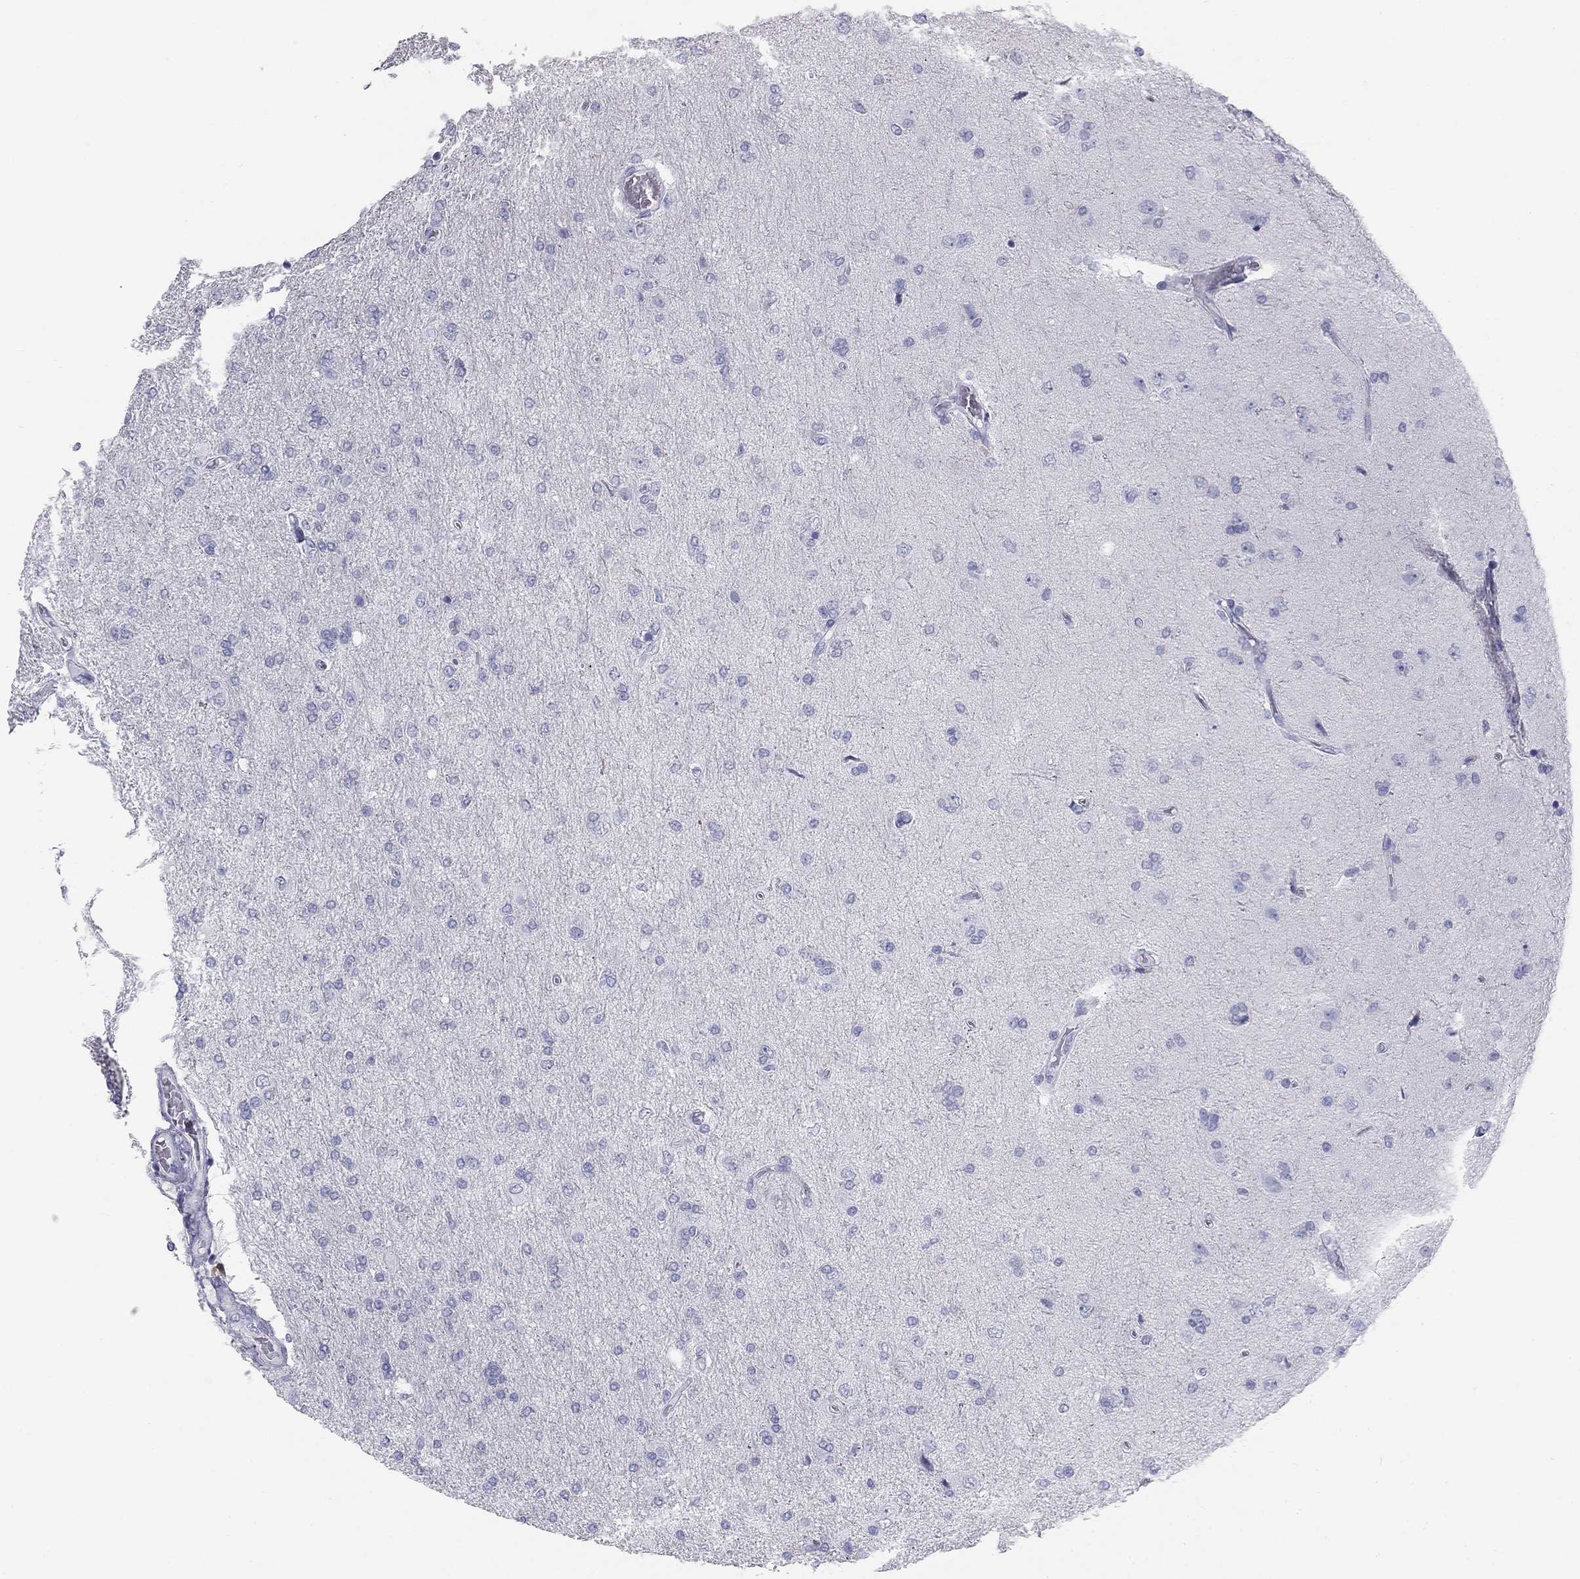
{"staining": {"intensity": "negative", "quantity": "none", "location": "none"}, "tissue": "glioma", "cell_type": "Tumor cells", "image_type": "cancer", "snomed": [{"axis": "morphology", "description": "Glioma, malignant, High grade"}, {"axis": "topography", "description": "Cerebral cortex"}], "caption": "This is an immunohistochemistry image of human glioma. There is no staining in tumor cells.", "gene": "SULT2B1", "patient": {"sex": "male", "age": 70}}